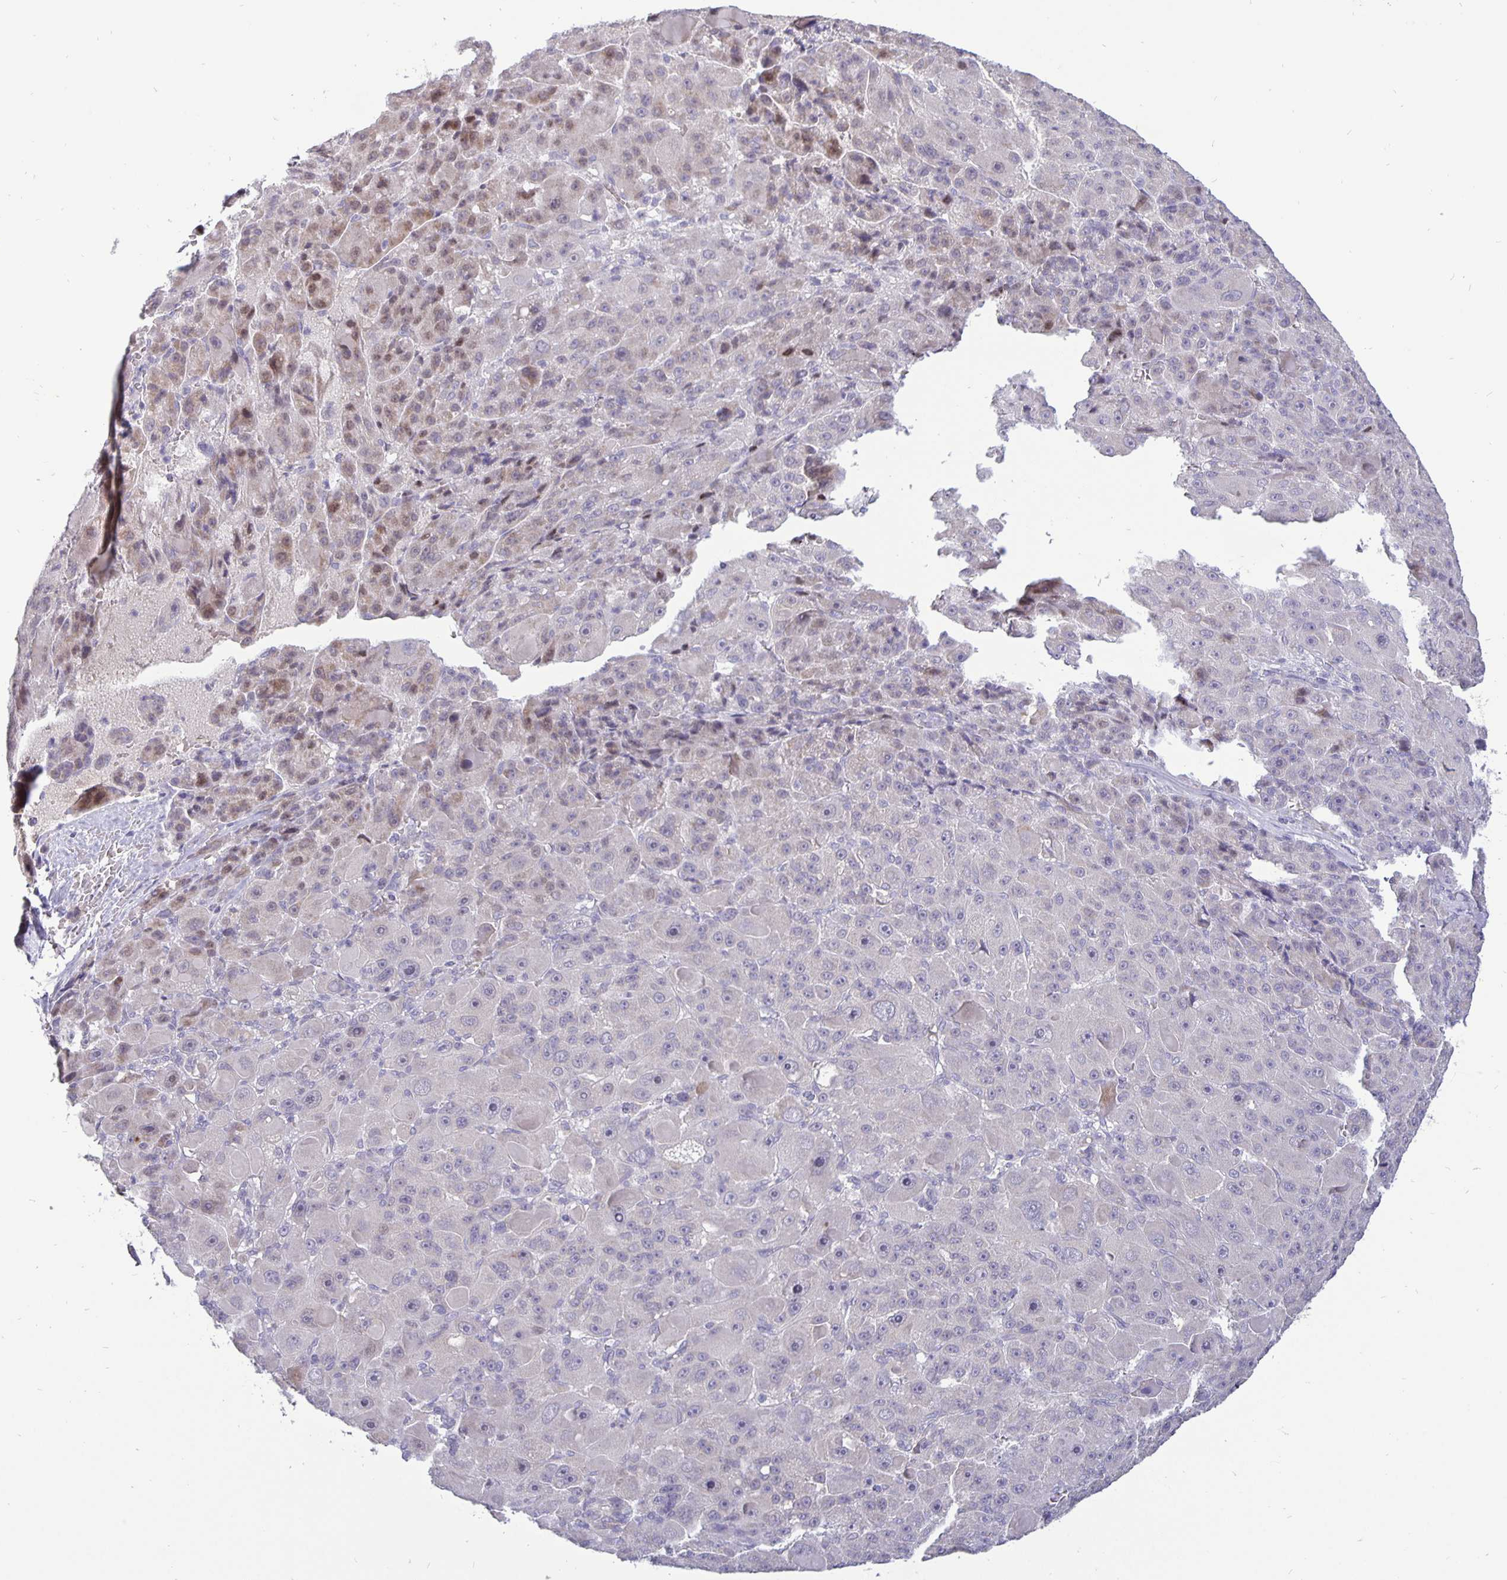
{"staining": {"intensity": "weak", "quantity": "<25%", "location": "nuclear"}, "tissue": "liver cancer", "cell_type": "Tumor cells", "image_type": "cancer", "snomed": [{"axis": "morphology", "description": "Carcinoma, Hepatocellular, NOS"}, {"axis": "topography", "description": "Liver"}], "caption": "An immunohistochemistry (IHC) histopathology image of liver cancer is shown. There is no staining in tumor cells of liver cancer.", "gene": "ERBB2", "patient": {"sex": "male", "age": 76}}